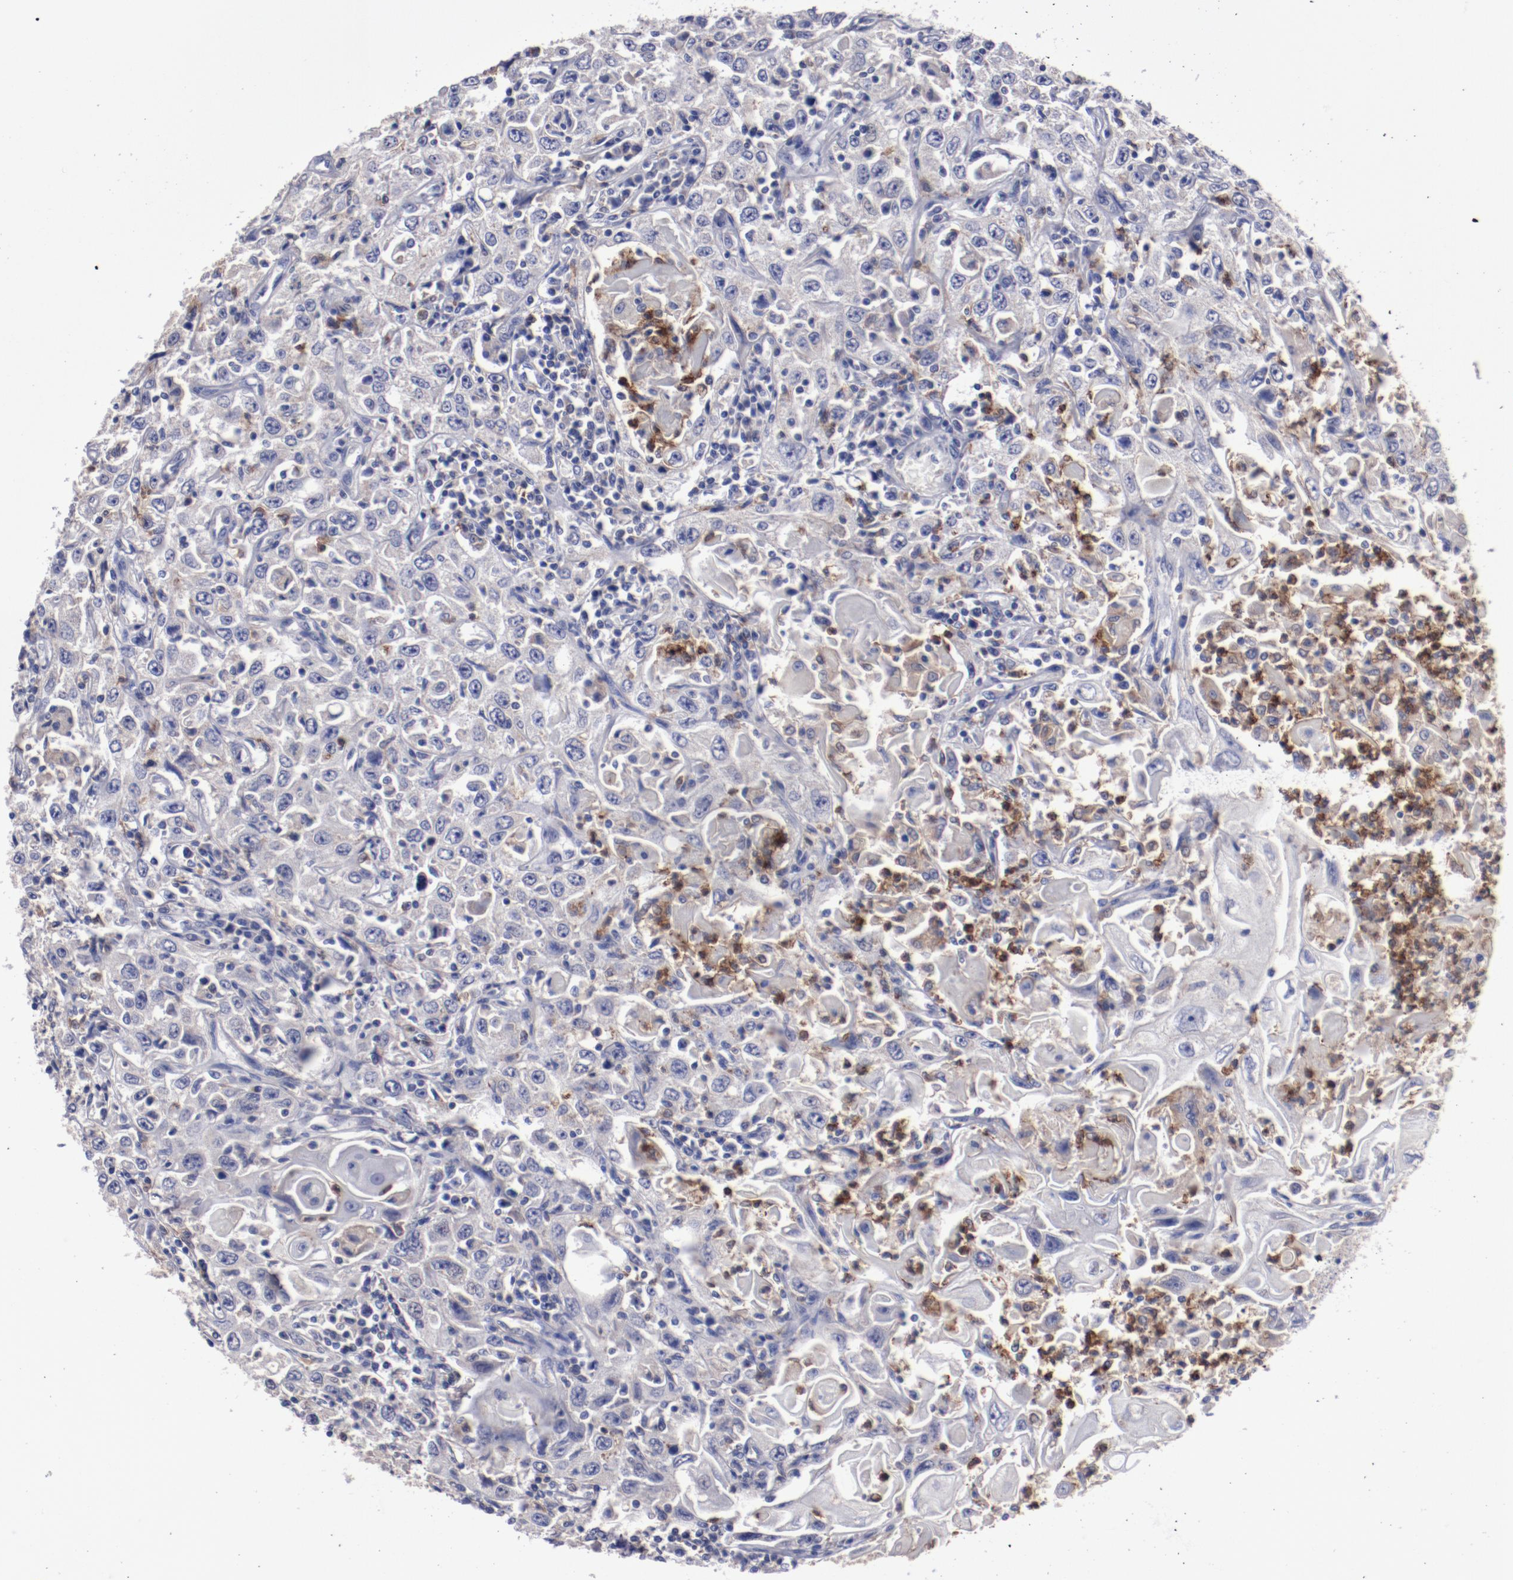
{"staining": {"intensity": "weak", "quantity": ">75%", "location": "cytoplasmic/membranous"}, "tissue": "head and neck cancer", "cell_type": "Tumor cells", "image_type": "cancer", "snomed": [{"axis": "morphology", "description": "Squamous cell carcinoma, NOS"}, {"axis": "topography", "description": "Oral tissue"}, {"axis": "topography", "description": "Head-Neck"}], "caption": "This photomicrograph demonstrates head and neck cancer (squamous cell carcinoma) stained with immunohistochemistry to label a protein in brown. The cytoplasmic/membranous of tumor cells show weak positivity for the protein. Nuclei are counter-stained blue.", "gene": "FGR", "patient": {"sex": "female", "age": 76}}